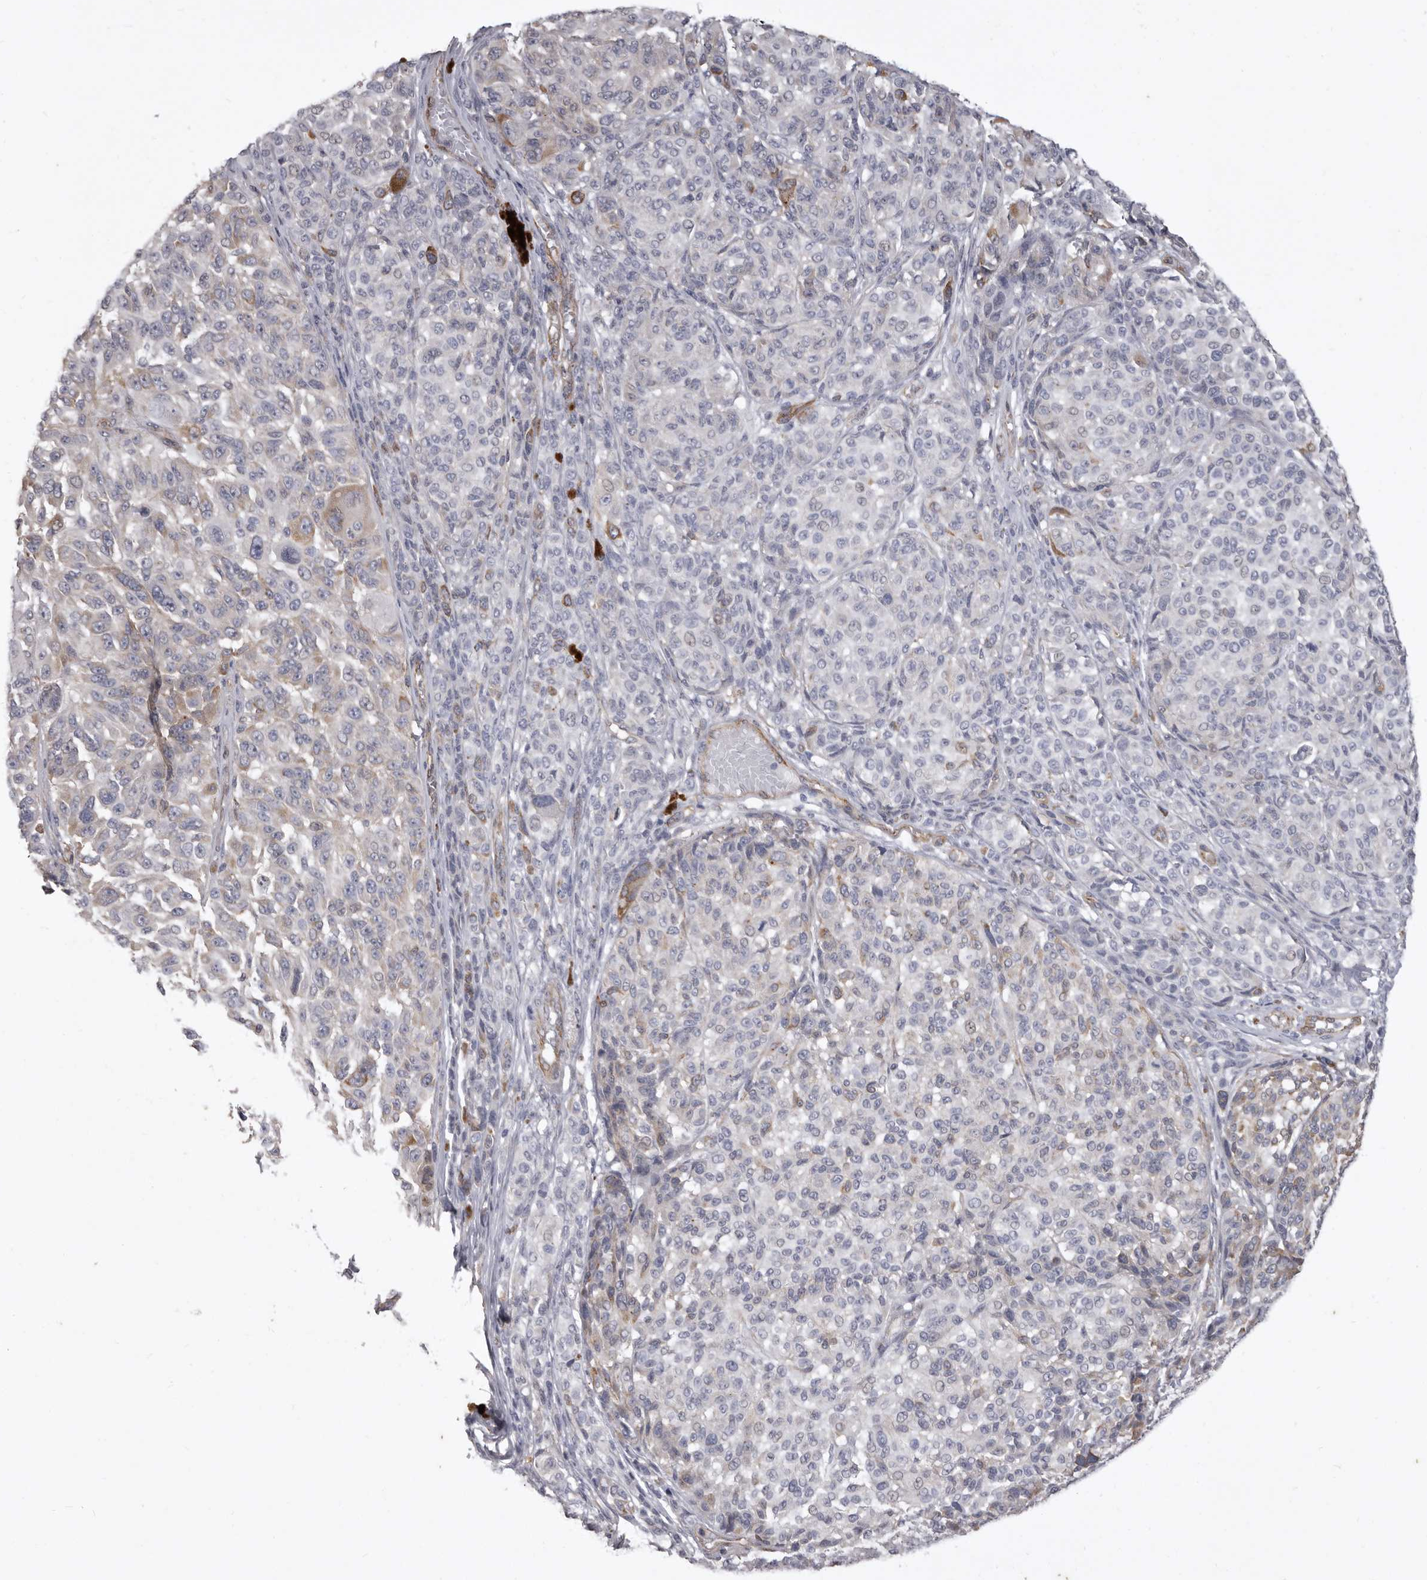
{"staining": {"intensity": "weak", "quantity": "<25%", "location": "cytoplasmic/membranous"}, "tissue": "melanoma", "cell_type": "Tumor cells", "image_type": "cancer", "snomed": [{"axis": "morphology", "description": "Malignant melanoma, NOS"}, {"axis": "topography", "description": "Skin"}], "caption": "Tumor cells are negative for brown protein staining in malignant melanoma.", "gene": "P2RX6", "patient": {"sex": "male", "age": 83}}